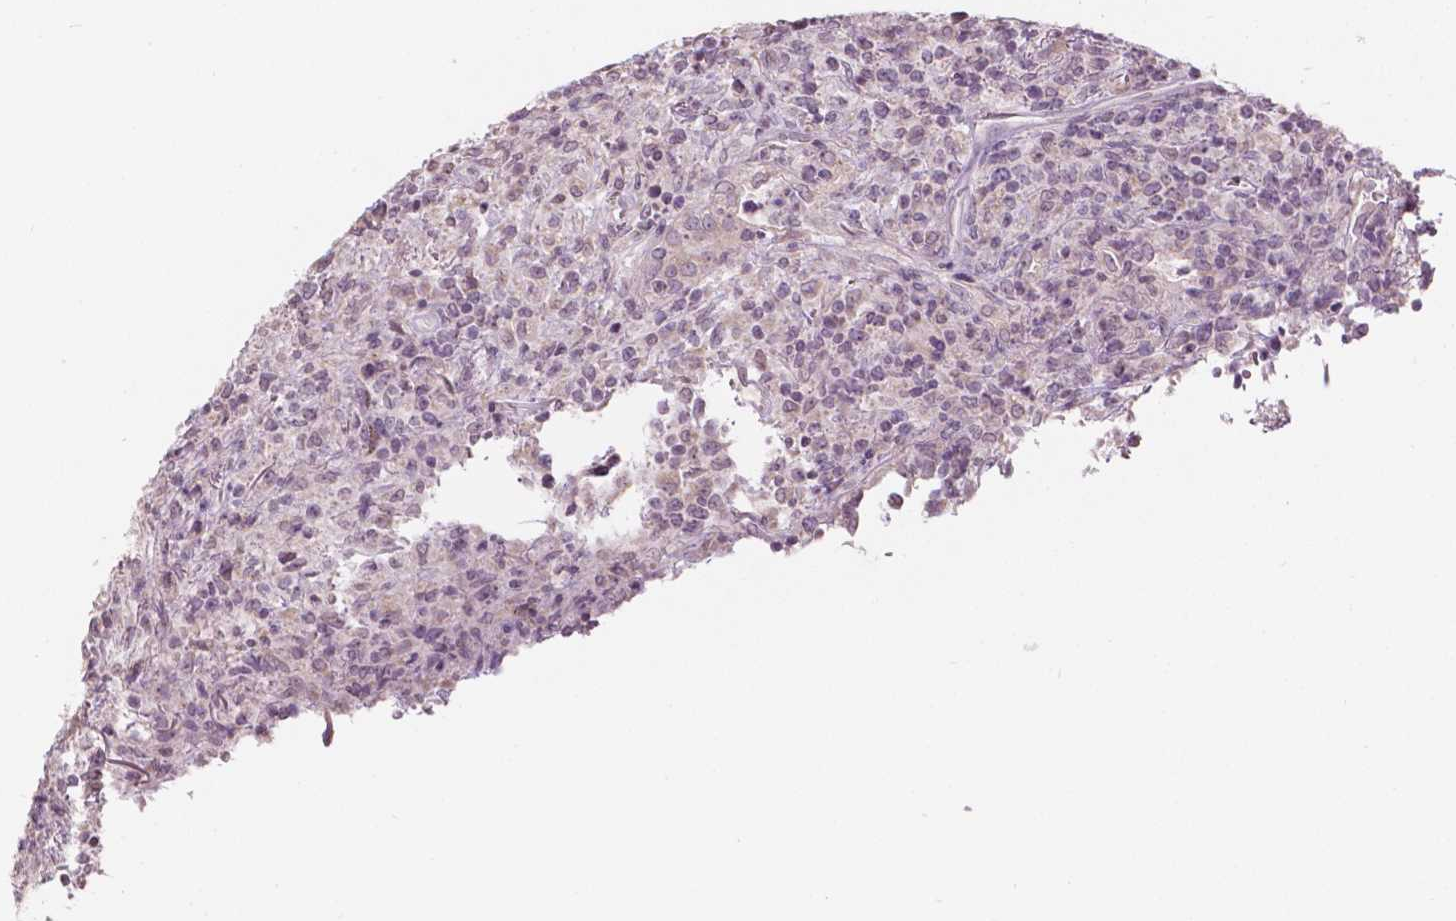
{"staining": {"intensity": "negative", "quantity": "none", "location": "none"}, "tissue": "lymphoma", "cell_type": "Tumor cells", "image_type": "cancer", "snomed": [{"axis": "morphology", "description": "Malignant lymphoma, non-Hodgkin's type, High grade"}, {"axis": "topography", "description": "Lung"}], "caption": "Tumor cells show no significant protein expression in malignant lymphoma, non-Hodgkin's type (high-grade).", "gene": "NOS1AP", "patient": {"sex": "male", "age": 79}}